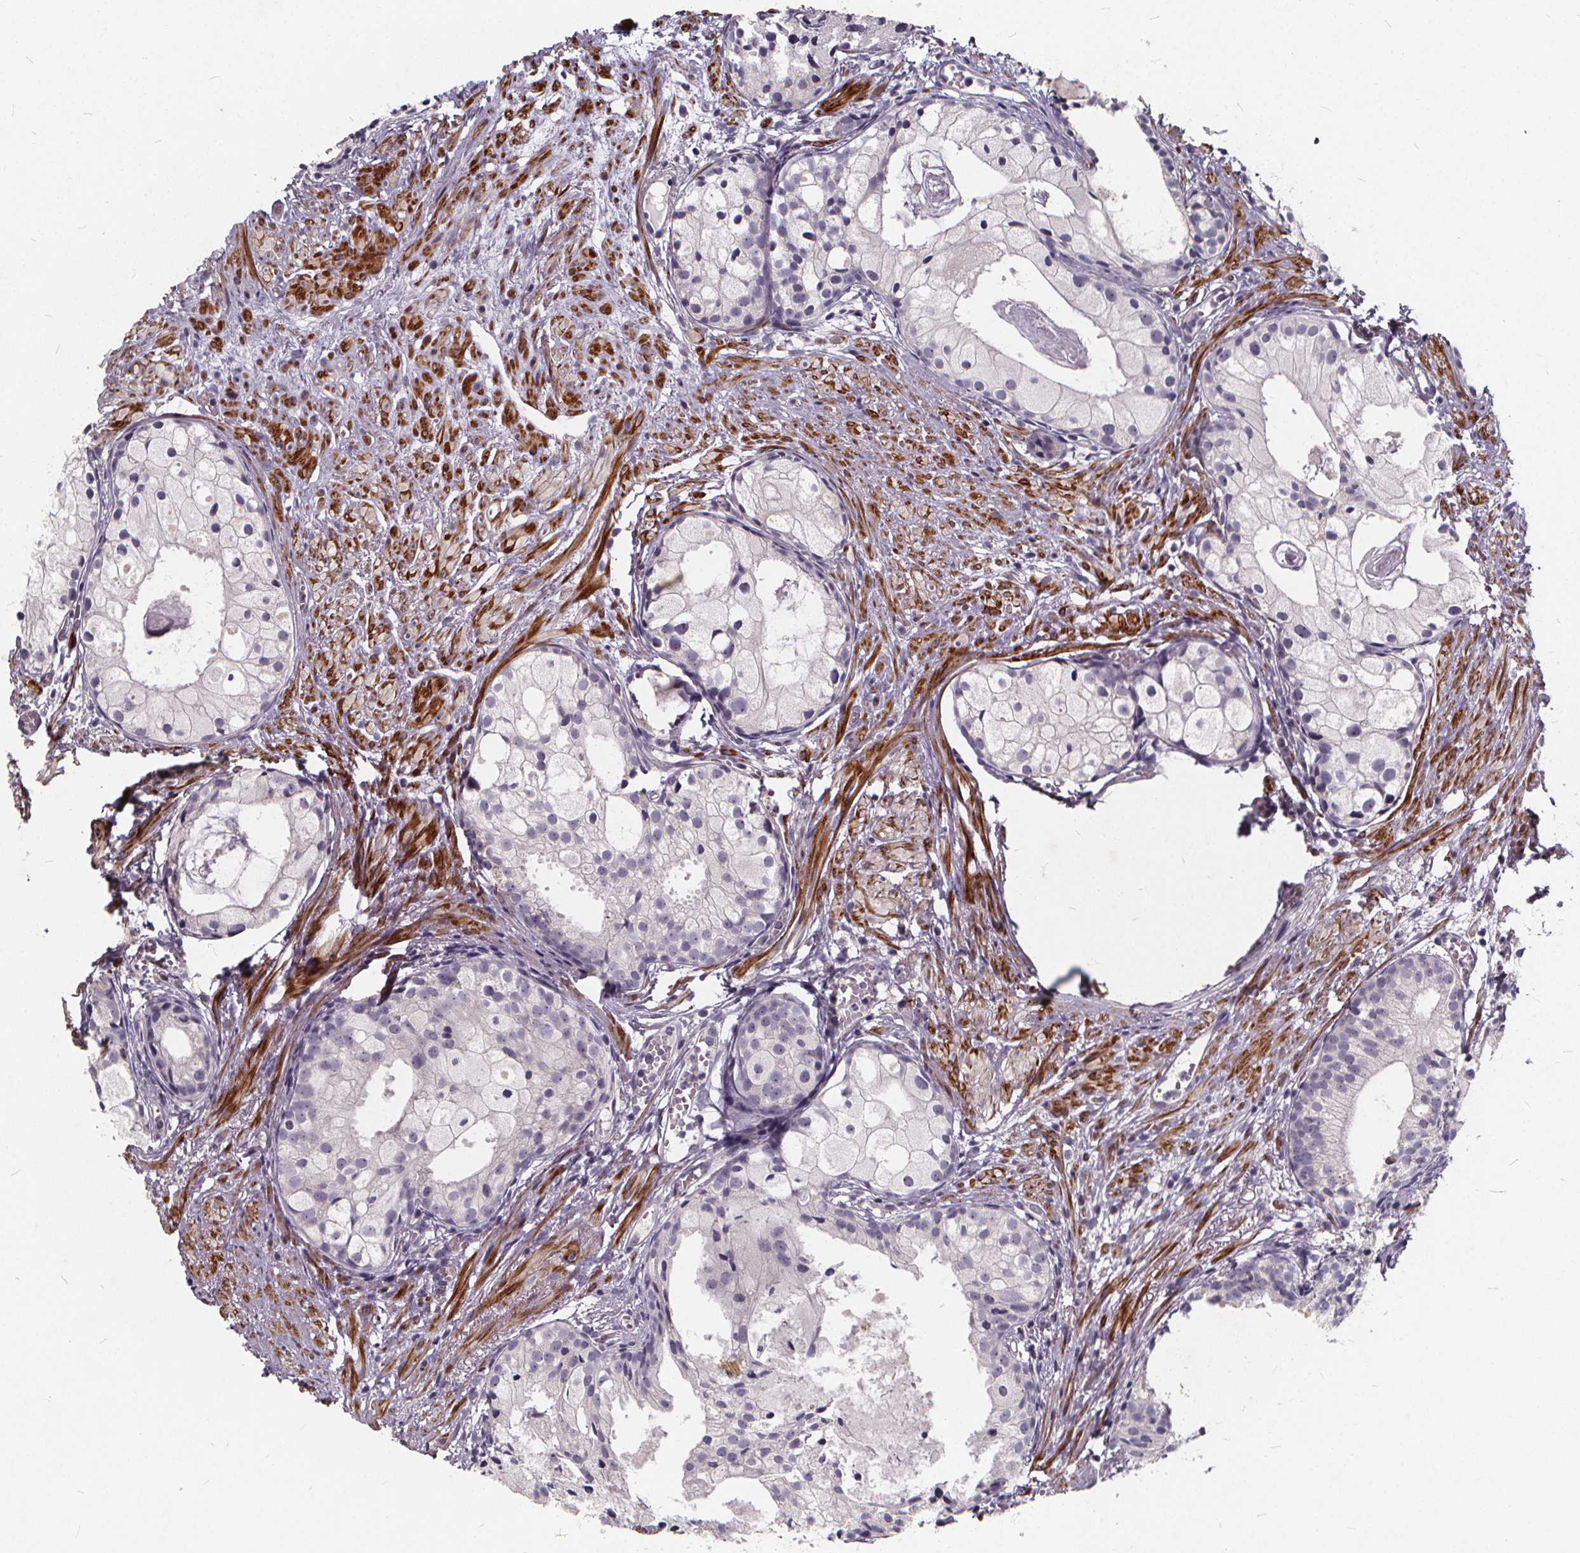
{"staining": {"intensity": "negative", "quantity": "none", "location": "none"}, "tissue": "prostate cancer", "cell_type": "Tumor cells", "image_type": "cancer", "snomed": [{"axis": "morphology", "description": "Adenocarcinoma, High grade"}, {"axis": "topography", "description": "Prostate"}], "caption": "Prostate adenocarcinoma (high-grade) stained for a protein using immunohistochemistry (IHC) reveals no staining tumor cells.", "gene": "TSPAN14", "patient": {"sex": "male", "age": 85}}